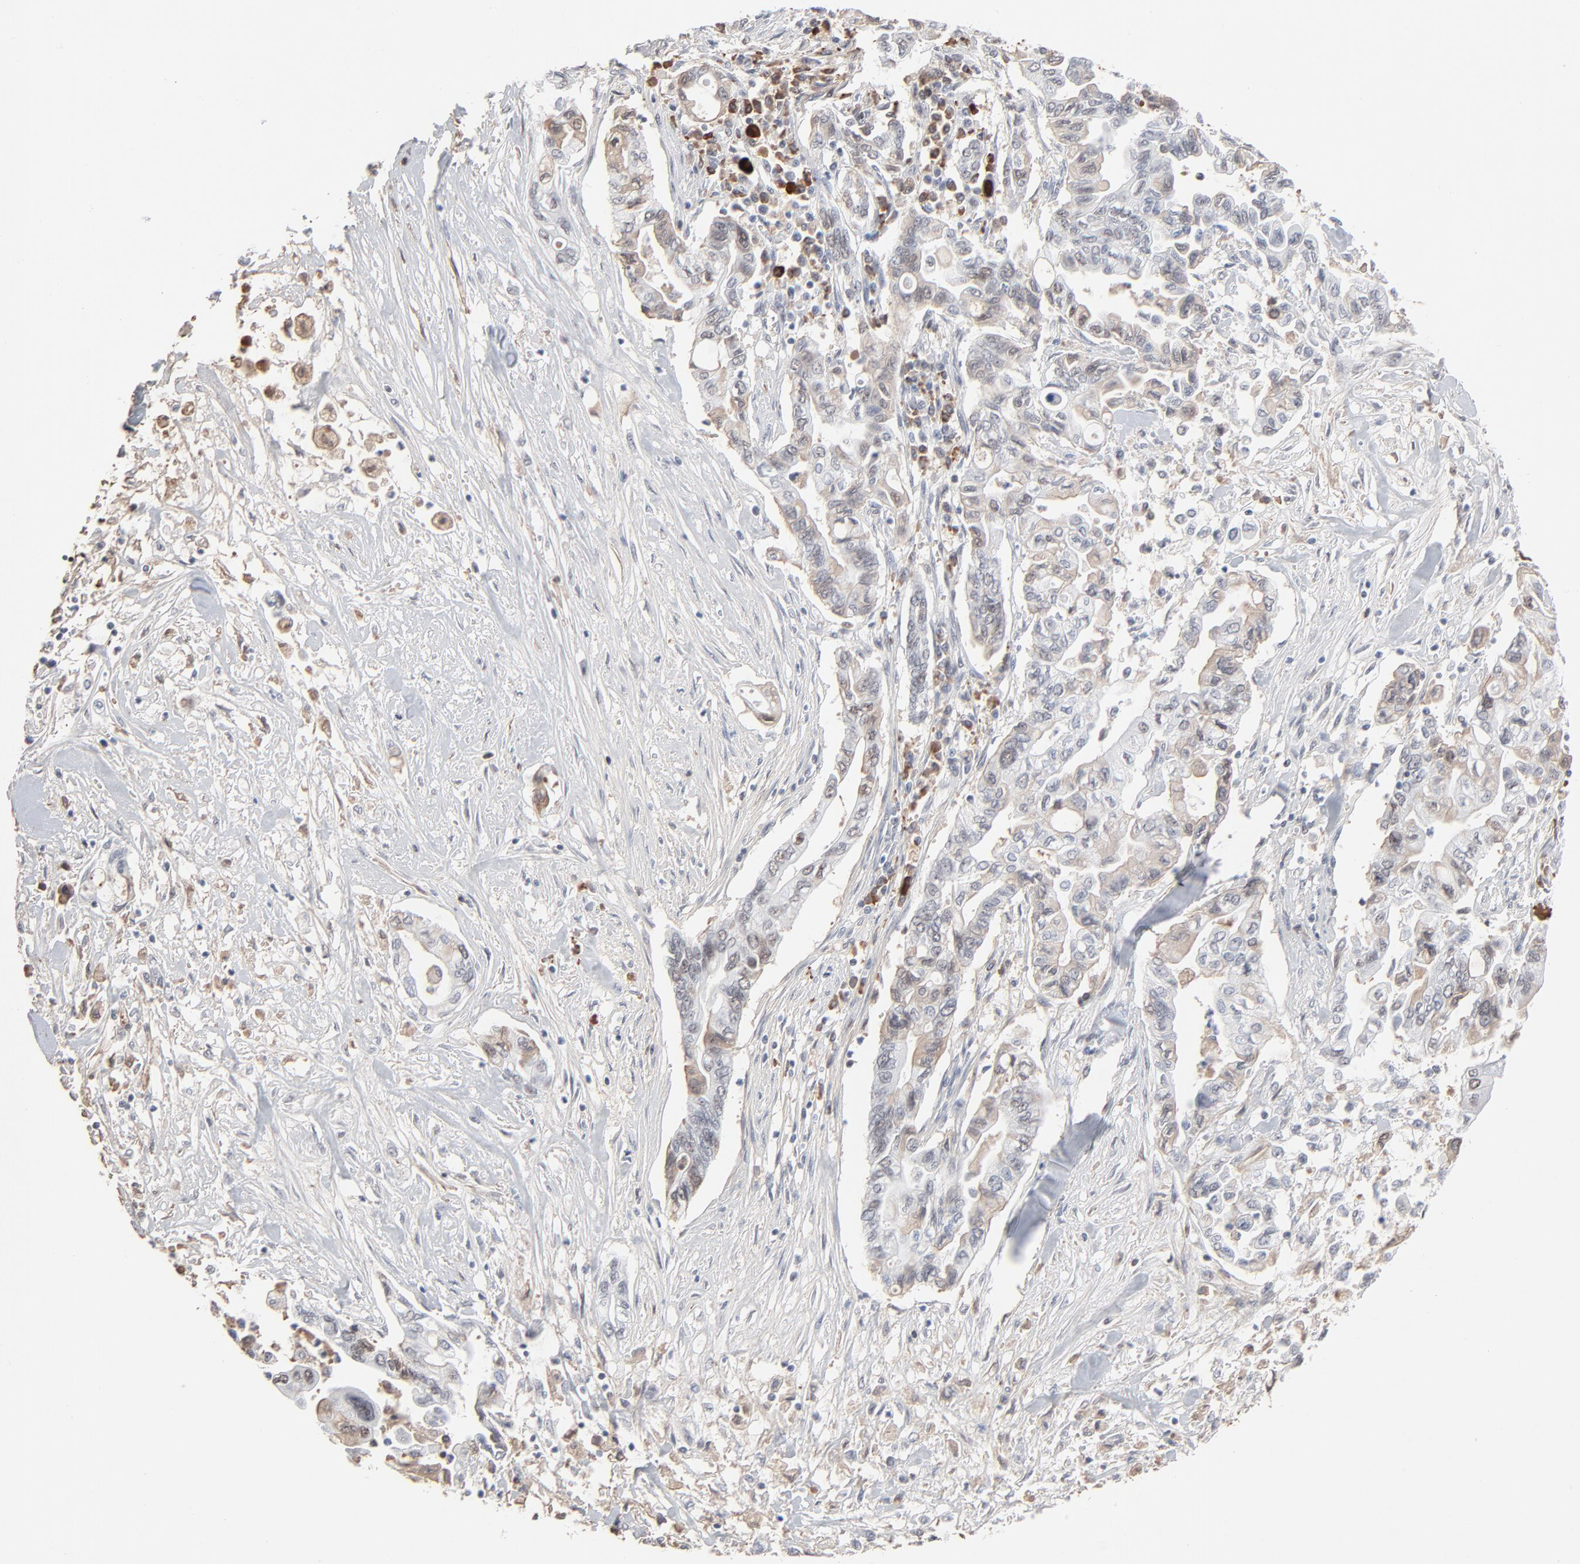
{"staining": {"intensity": "weak", "quantity": "25%-75%", "location": "cytoplasmic/membranous"}, "tissue": "pancreatic cancer", "cell_type": "Tumor cells", "image_type": "cancer", "snomed": [{"axis": "morphology", "description": "Adenocarcinoma, NOS"}, {"axis": "topography", "description": "Pancreas"}], "caption": "Brown immunohistochemical staining in human pancreatic adenocarcinoma demonstrates weak cytoplasmic/membranous staining in about 25%-75% of tumor cells. (IHC, brightfield microscopy, high magnification).", "gene": "MPHOSPH6", "patient": {"sex": "female", "age": 57}}